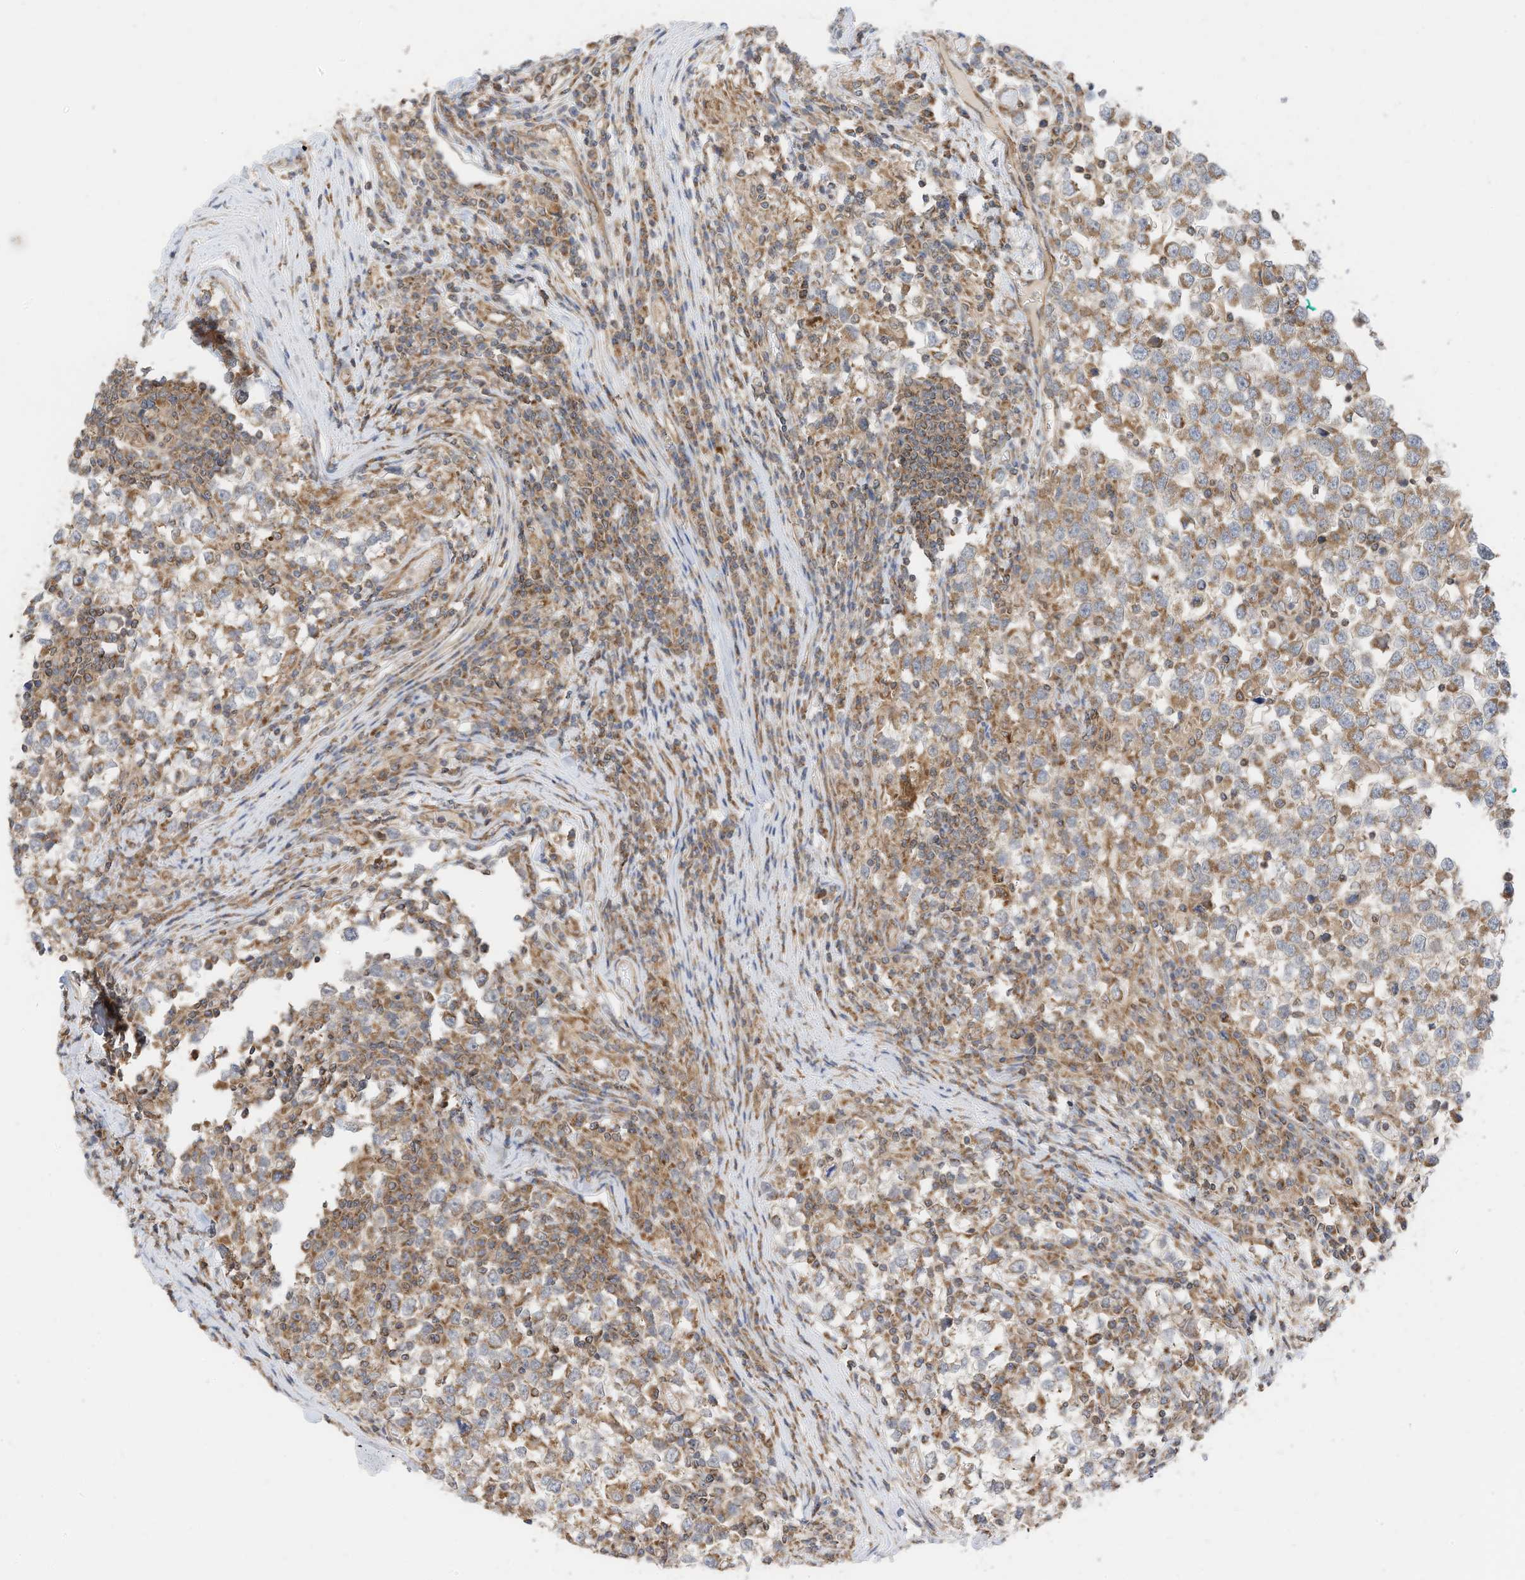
{"staining": {"intensity": "moderate", "quantity": ">75%", "location": "cytoplasmic/membranous"}, "tissue": "testis cancer", "cell_type": "Tumor cells", "image_type": "cancer", "snomed": [{"axis": "morphology", "description": "Seminoma, NOS"}, {"axis": "topography", "description": "Testis"}], "caption": "The micrograph reveals immunohistochemical staining of testis seminoma. There is moderate cytoplasmic/membranous expression is present in about >75% of tumor cells.", "gene": "METTL6", "patient": {"sex": "male", "age": 65}}